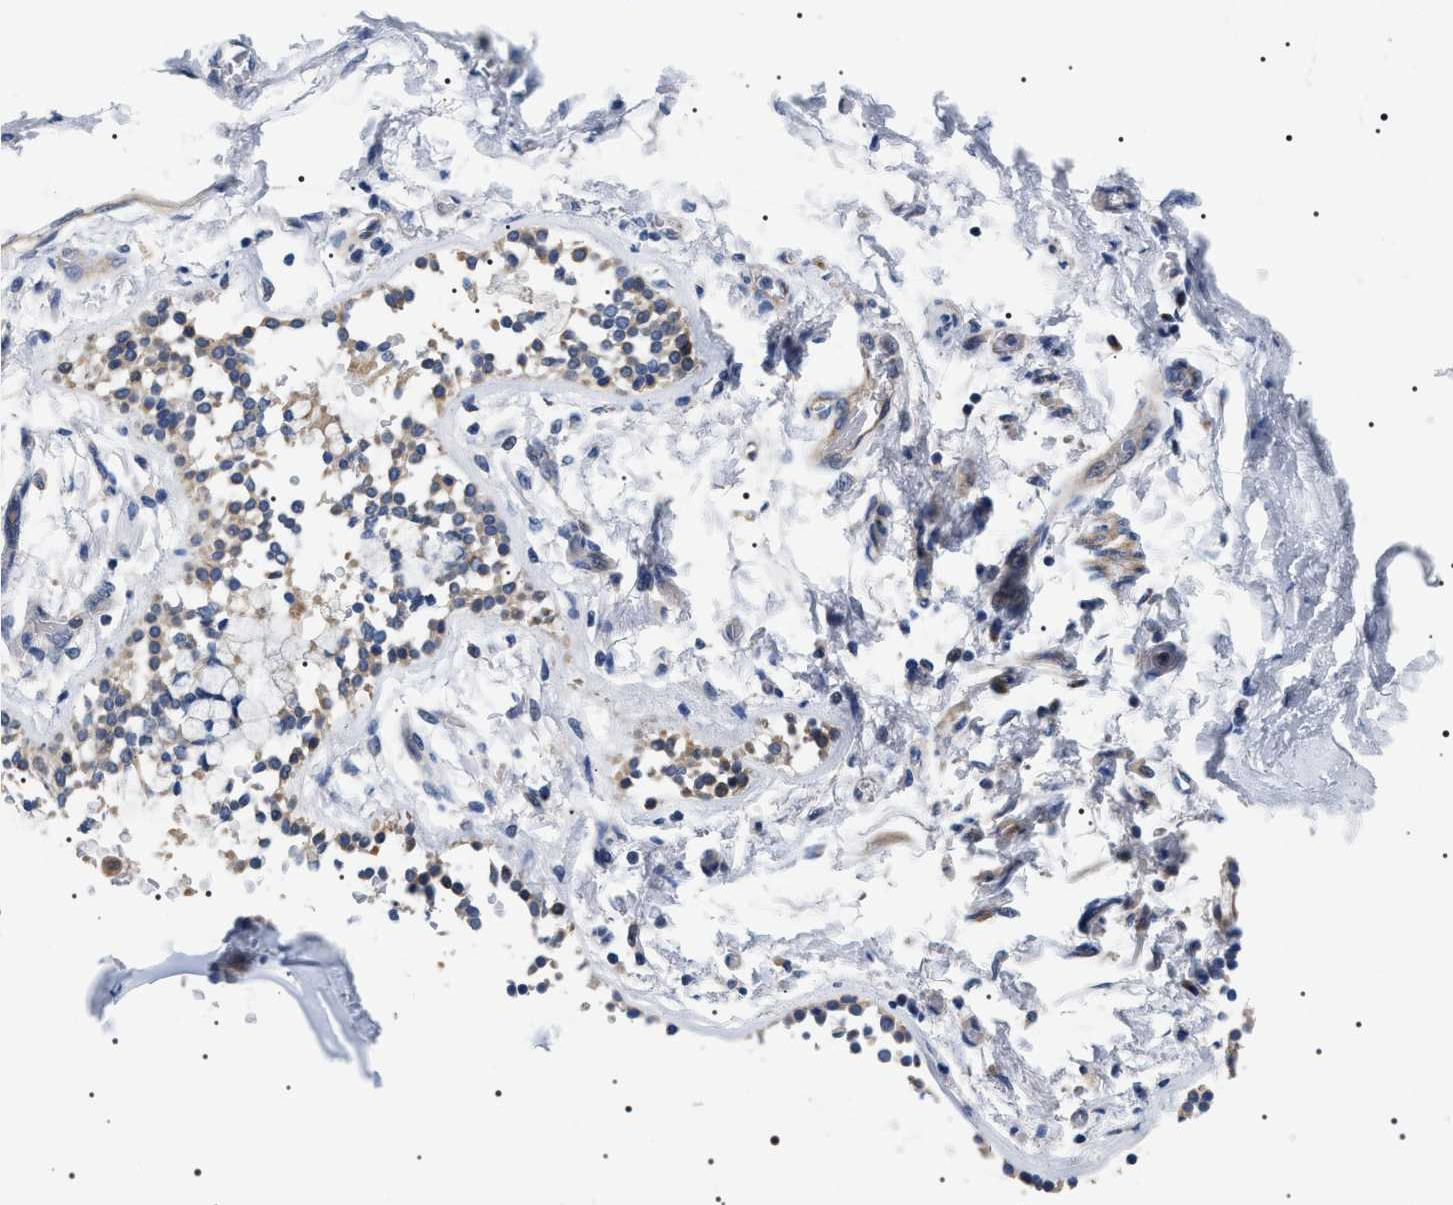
{"staining": {"intensity": "negative", "quantity": "none", "location": "none"}, "tissue": "adipose tissue", "cell_type": "Adipocytes", "image_type": "normal", "snomed": [{"axis": "morphology", "description": "Normal tissue, NOS"}, {"axis": "topography", "description": "Cartilage tissue"}, {"axis": "topography", "description": "Lung"}], "caption": "Image shows no protein positivity in adipocytes of benign adipose tissue.", "gene": "TMEM222", "patient": {"sex": "female", "age": 77}}